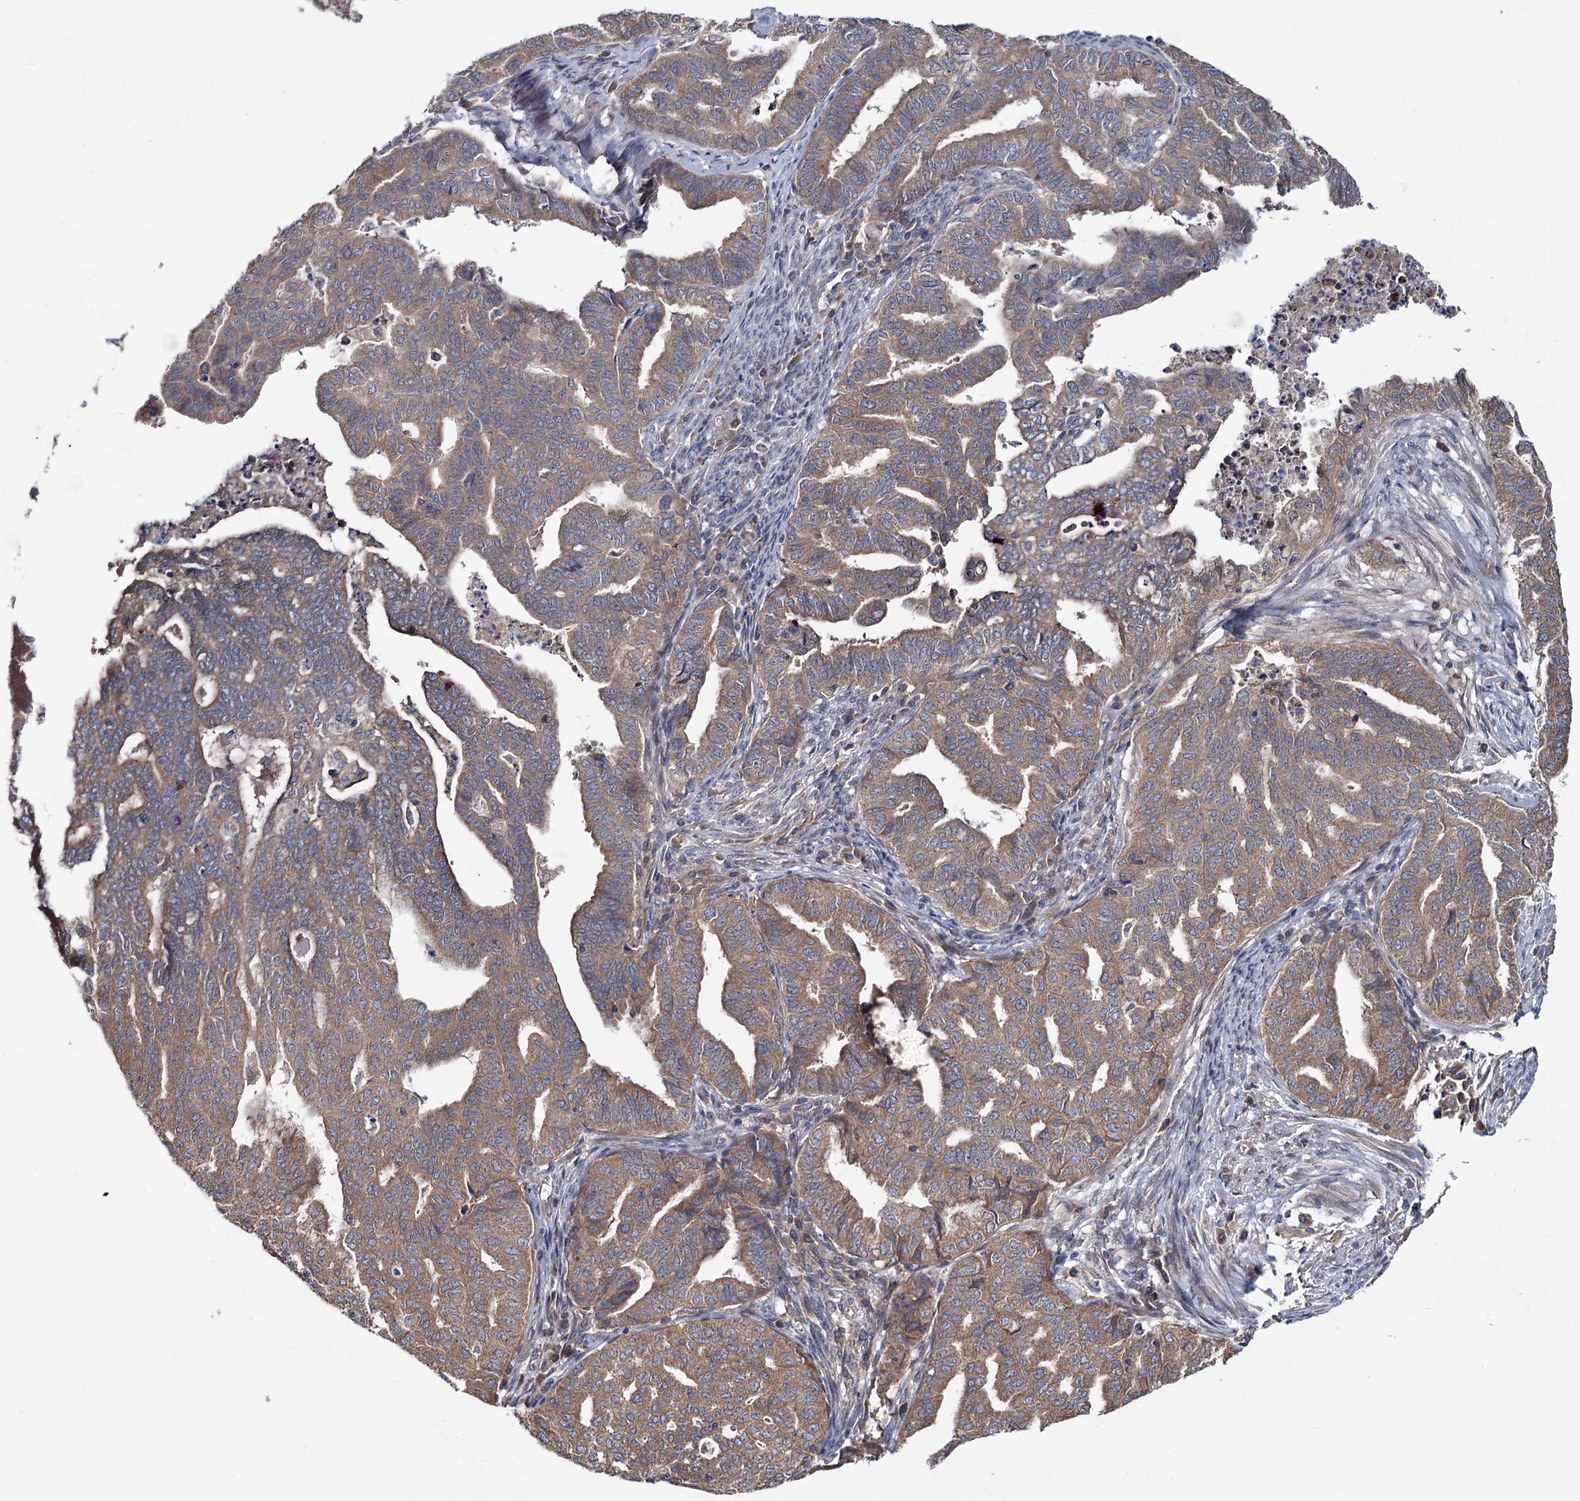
{"staining": {"intensity": "moderate", "quantity": "25%-75%", "location": "cytoplasmic/membranous"}, "tissue": "endometrial cancer", "cell_type": "Tumor cells", "image_type": "cancer", "snomed": [{"axis": "morphology", "description": "Adenocarcinoma, NOS"}, {"axis": "topography", "description": "Endometrium"}], "caption": "This micrograph reveals endometrial adenocarcinoma stained with immunohistochemistry to label a protein in brown. The cytoplasmic/membranous of tumor cells show moderate positivity for the protein. Nuclei are counter-stained blue.", "gene": "MTRR", "patient": {"sex": "female", "age": 79}}